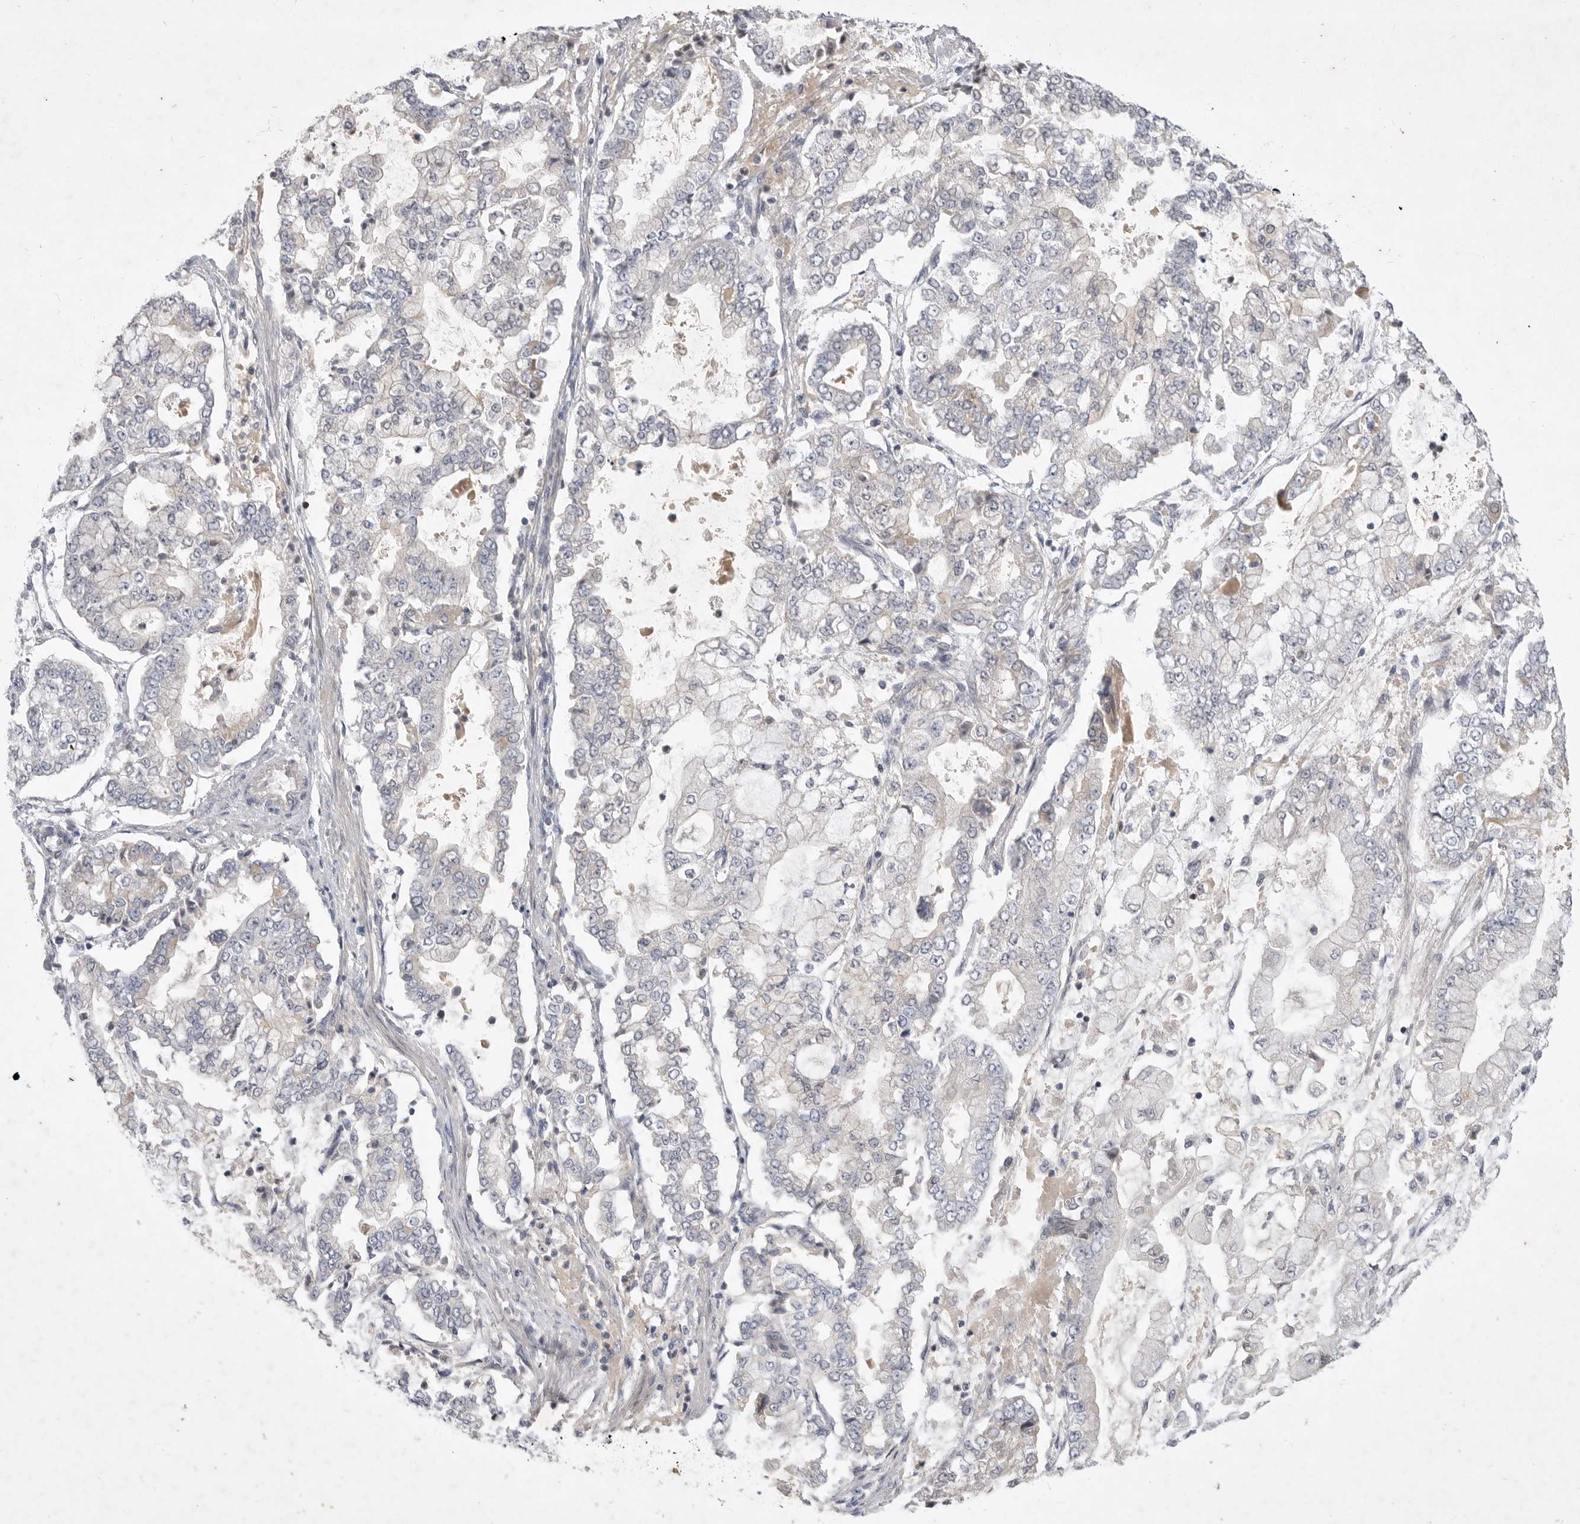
{"staining": {"intensity": "negative", "quantity": "none", "location": "none"}, "tissue": "stomach cancer", "cell_type": "Tumor cells", "image_type": "cancer", "snomed": [{"axis": "morphology", "description": "Adenocarcinoma, NOS"}, {"axis": "topography", "description": "Stomach"}], "caption": "This is a micrograph of IHC staining of adenocarcinoma (stomach), which shows no expression in tumor cells. (DAB immunohistochemistry (IHC), high magnification).", "gene": "ITGAD", "patient": {"sex": "male", "age": 76}}